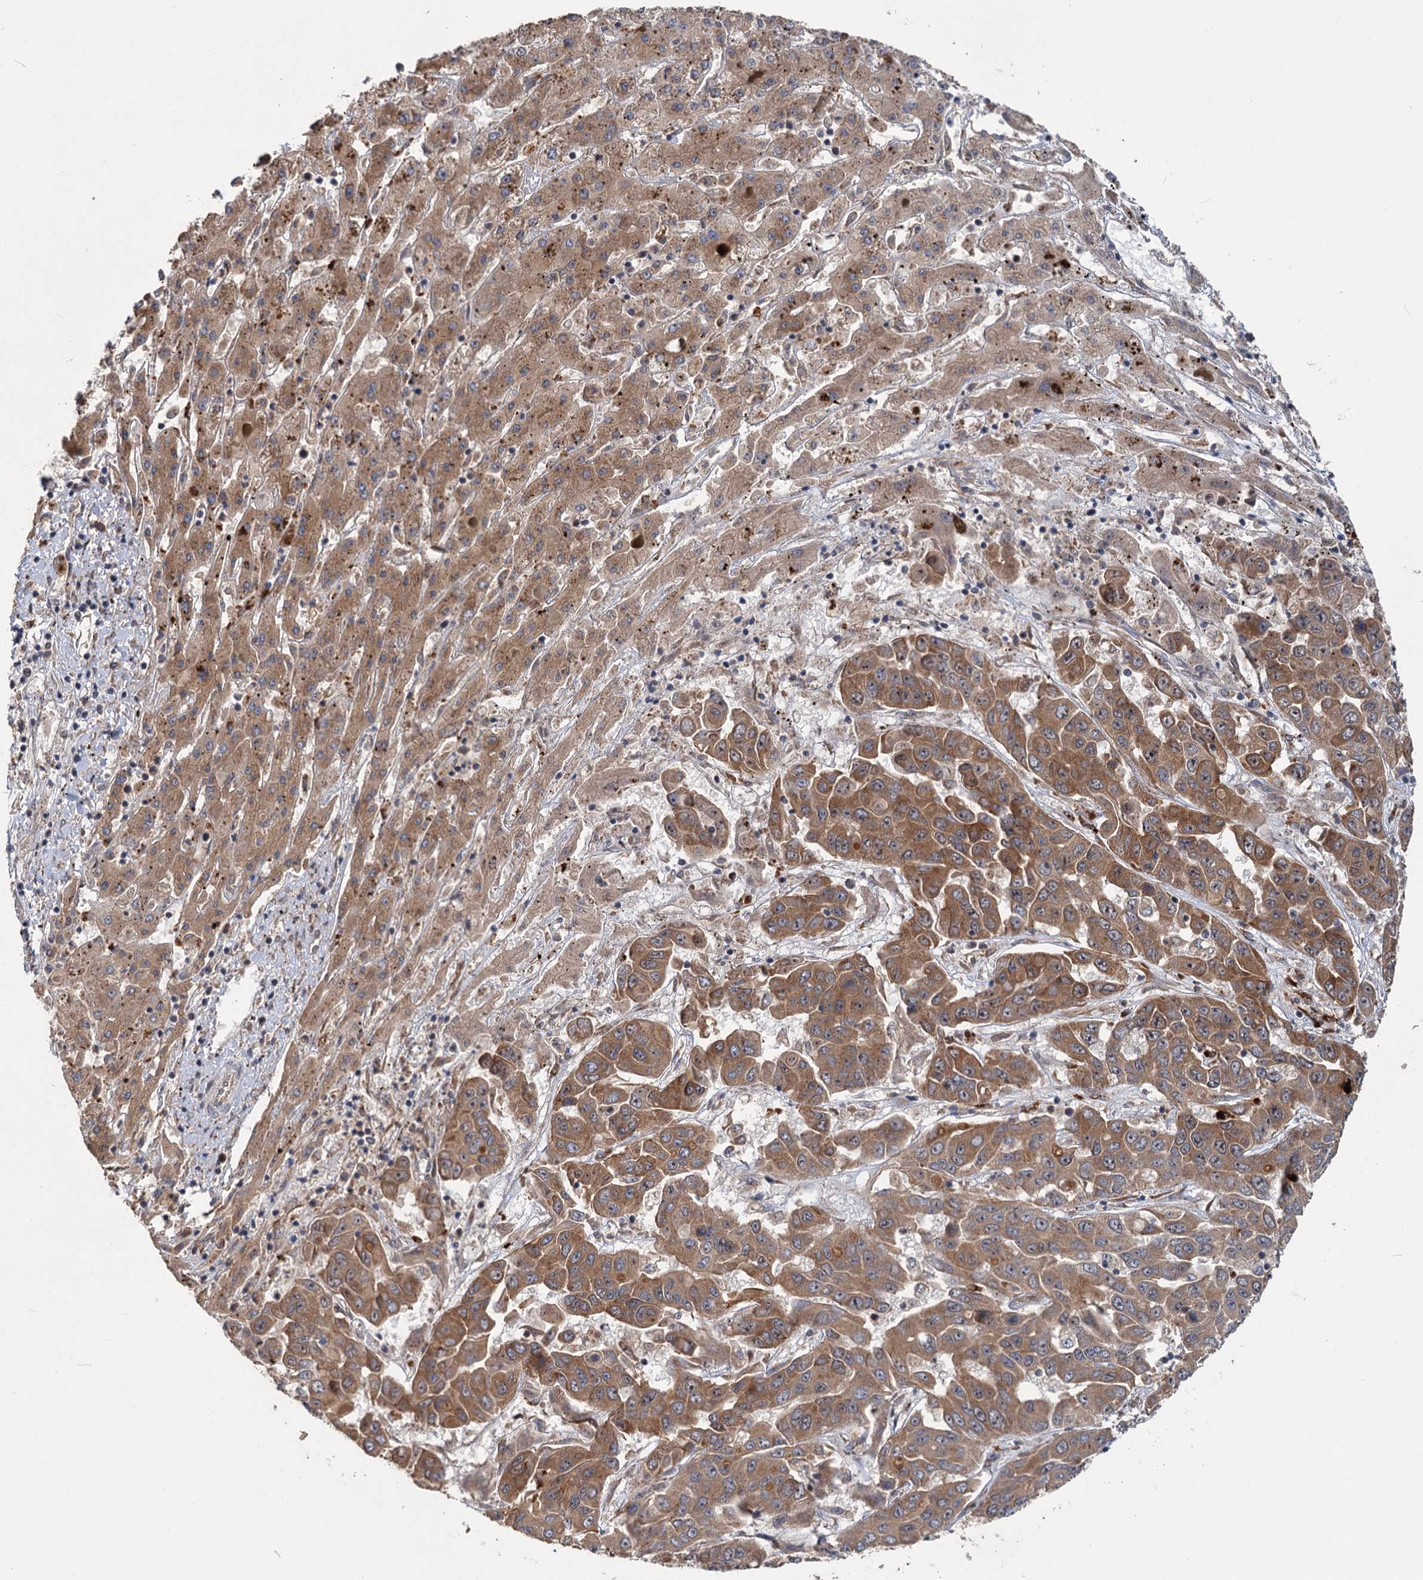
{"staining": {"intensity": "moderate", "quantity": ">75%", "location": "cytoplasmic/membranous"}, "tissue": "liver cancer", "cell_type": "Tumor cells", "image_type": "cancer", "snomed": [{"axis": "morphology", "description": "Cholangiocarcinoma"}, {"axis": "topography", "description": "Liver"}], "caption": "A medium amount of moderate cytoplasmic/membranous expression is present in approximately >75% of tumor cells in cholangiocarcinoma (liver) tissue. (IHC, brightfield microscopy, high magnification).", "gene": "KANSL2", "patient": {"sex": "female", "age": 52}}